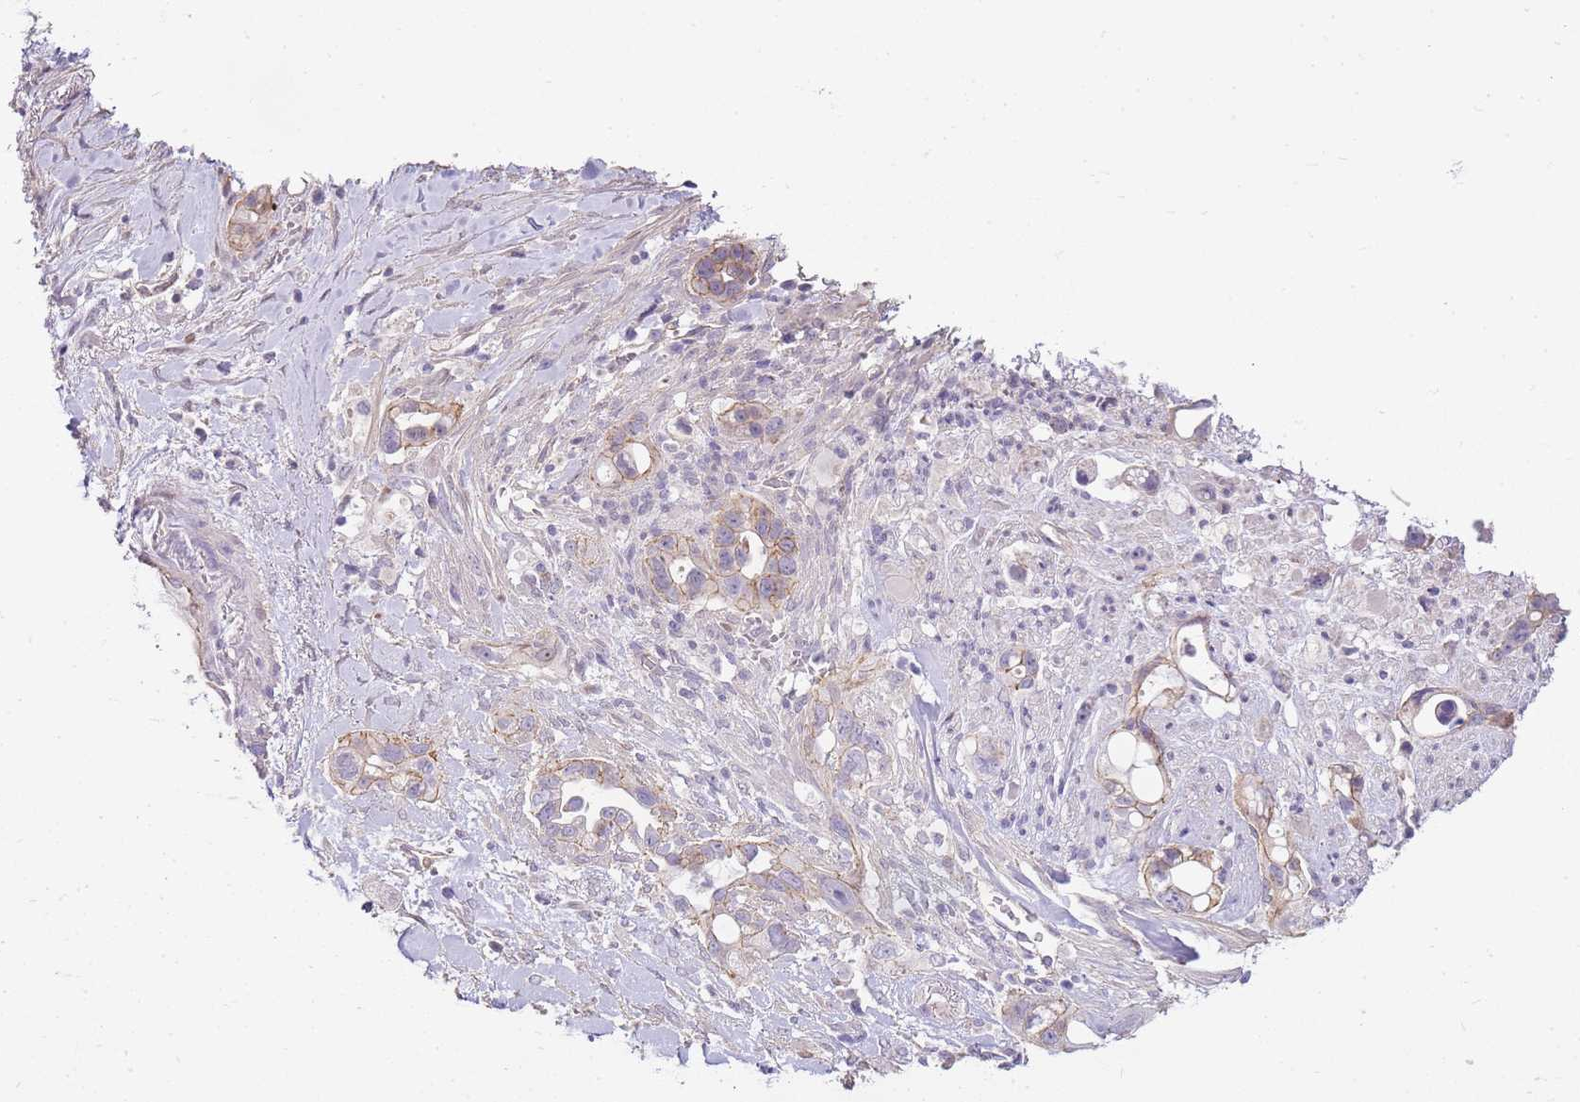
{"staining": {"intensity": "weak", "quantity": "25%-75%", "location": "cytoplasmic/membranous"}, "tissue": "pancreatic cancer", "cell_type": "Tumor cells", "image_type": "cancer", "snomed": [{"axis": "morphology", "description": "Adenocarcinoma, NOS"}, {"axis": "topography", "description": "Pancreas"}], "caption": "Immunohistochemical staining of pancreatic cancer exhibits low levels of weak cytoplasmic/membranous positivity in approximately 25%-75% of tumor cells.", "gene": "CLBA1", "patient": {"sex": "male", "age": 44}}